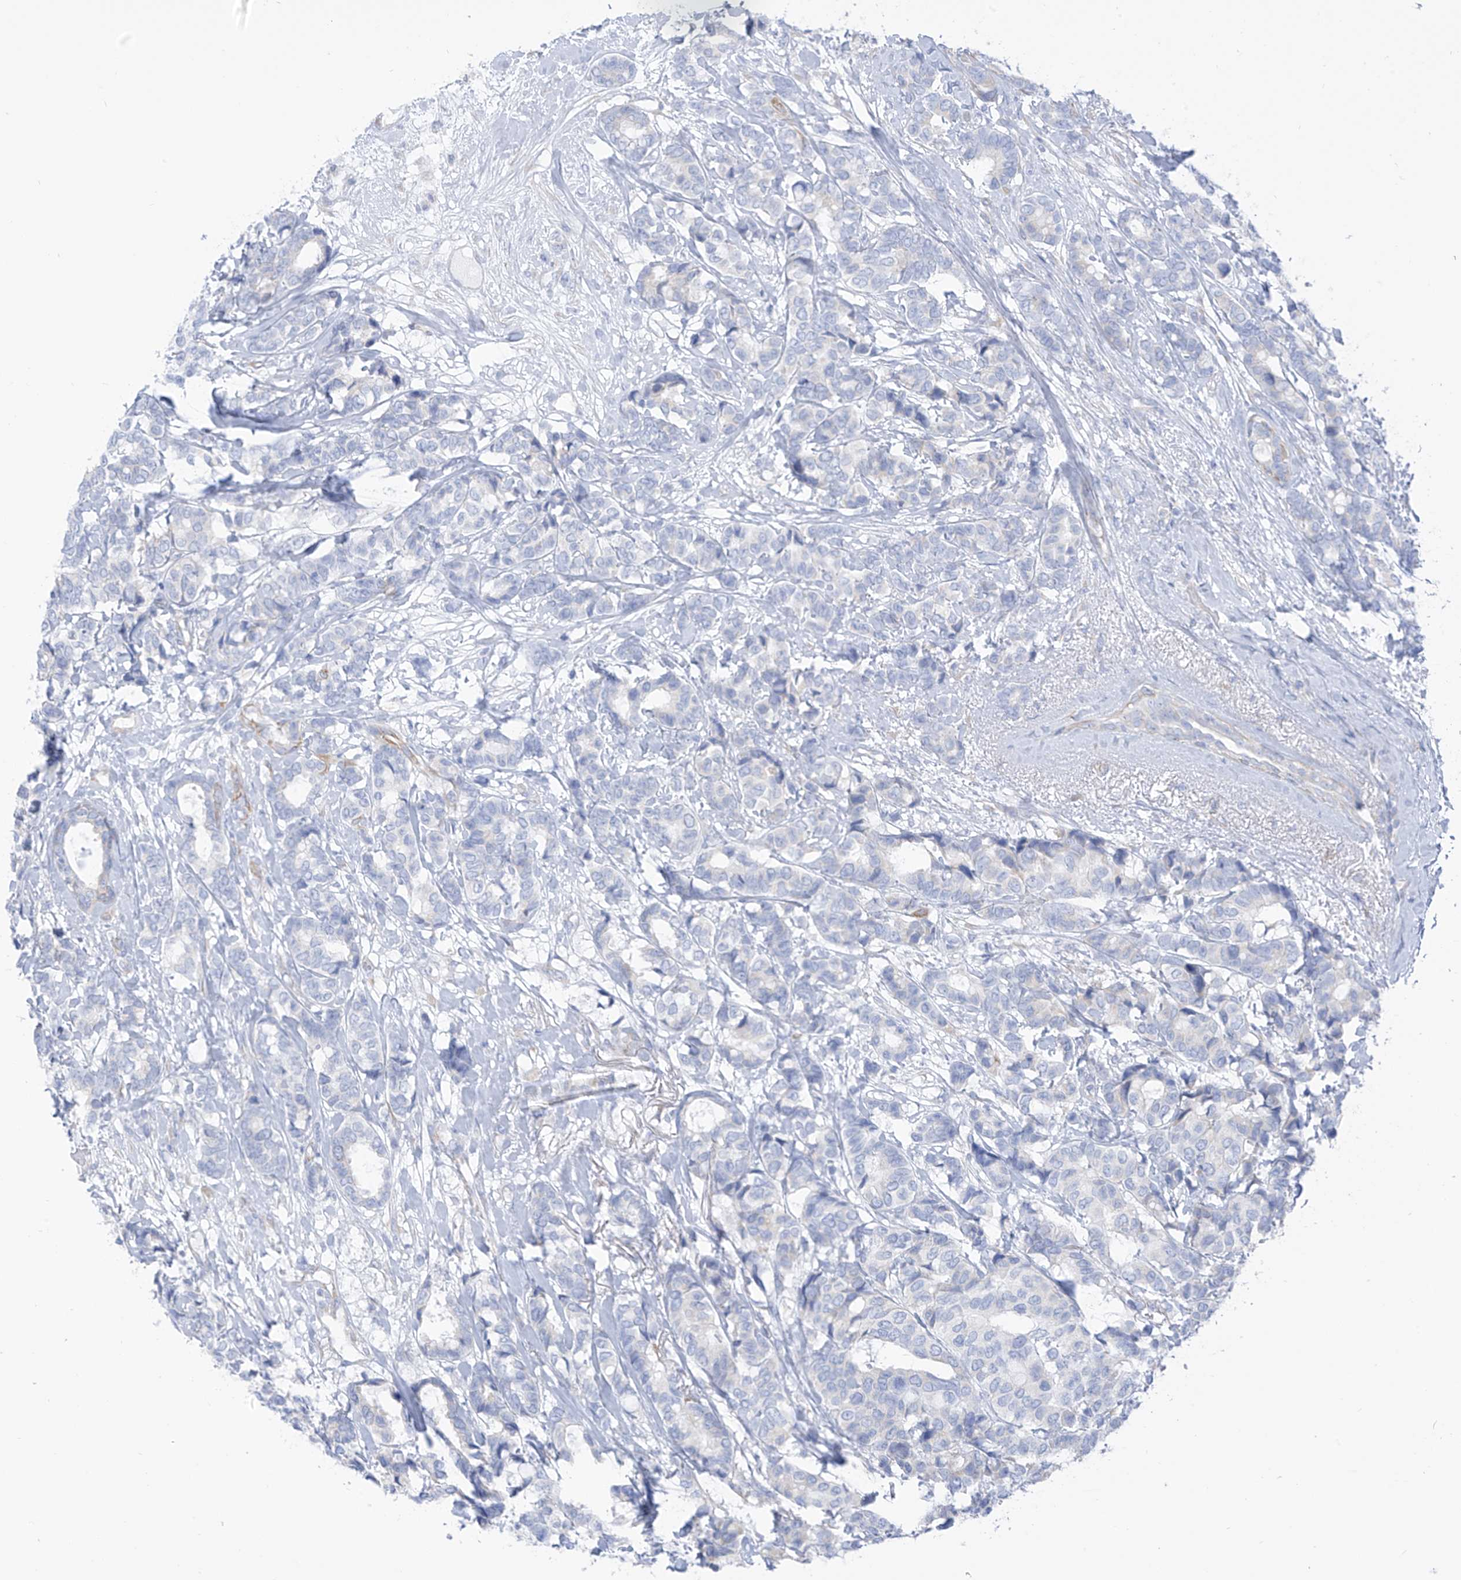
{"staining": {"intensity": "negative", "quantity": "none", "location": "none"}, "tissue": "breast cancer", "cell_type": "Tumor cells", "image_type": "cancer", "snomed": [{"axis": "morphology", "description": "Duct carcinoma"}, {"axis": "topography", "description": "Breast"}], "caption": "DAB immunohistochemical staining of breast cancer displays no significant expression in tumor cells. (Stains: DAB immunohistochemistry with hematoxylin counter stain, Microscopy: brightfield microscopy at high magnification).", "gene": "RCN2", "patient": {"sex": "female", "age": 87}}